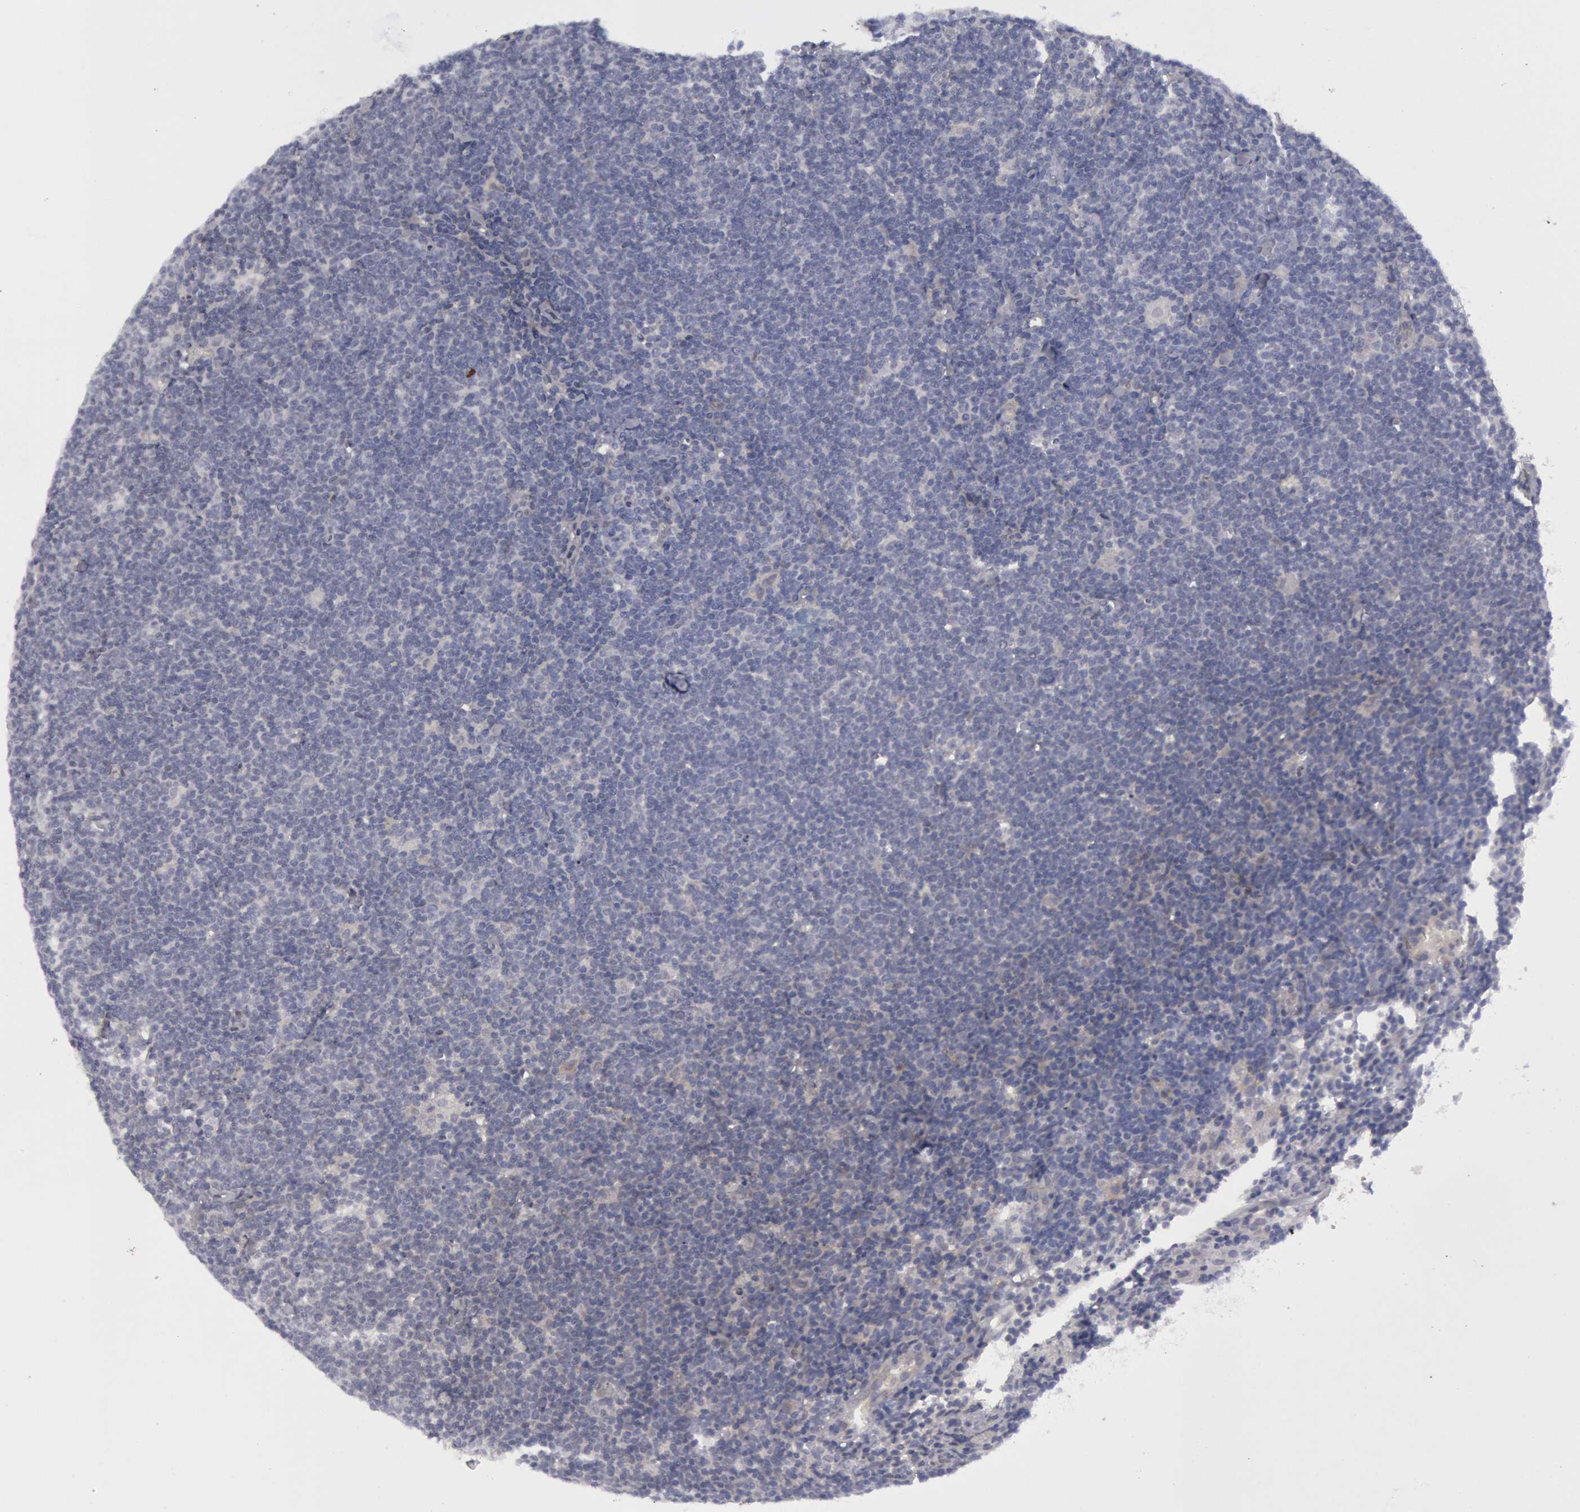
{"staining": {"intensity": "weak", "quantity": "<25%", "location": "cytoplasmic/membranous"}, "tissue": "lymphoma", "cell_type": "Tumor cells", "image_type": "cancer", "snomed": [{"axis": "morphology", "description": "Malignant lymphoma, non-Hodgkin's type, Low grade"}, {"axis": "topography", "description": "Lymph node"}], "caption": "A micrograph of human lymphoma is negative for staining in tumor cells.", "gene": "FHL1", "patient": {"sex": "male", "age": 65}}